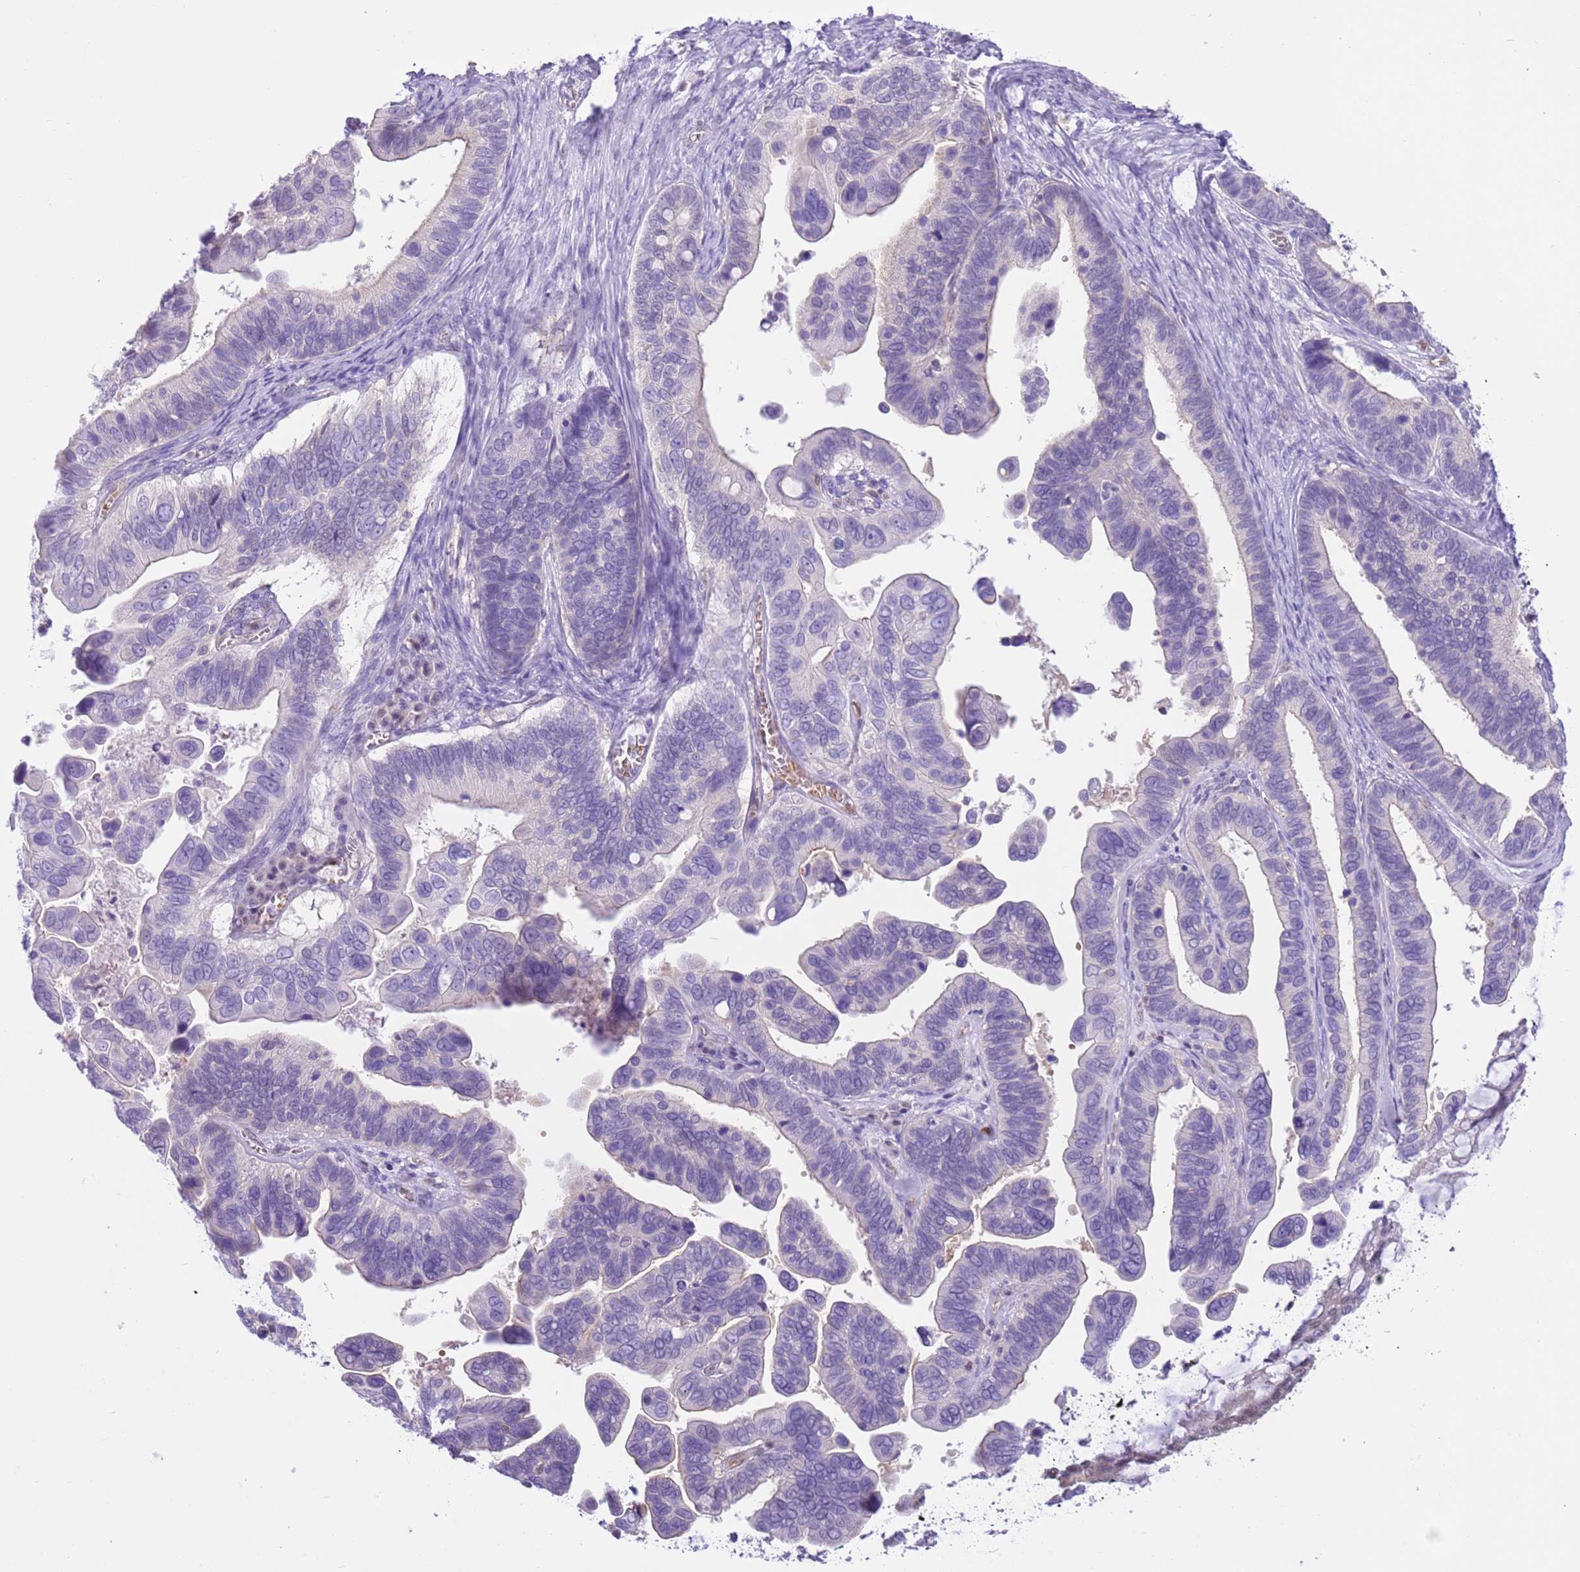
{"staining": {"intensity": "negative", "quantity": "none", "location": "none"}, "tissue": "ovarian cancer", "cell_type": "Tumor cells", "image_type": "cancer", "snomed": [{"axis": "morphology", "description": "Cystadenocarcinoma, serous, NOS"}, {"axis": "topography", "description": "Ovary"}], "caption": "Immunohistochemical staining of ovarian cancer (serous cystadenocarcinoma) exhibits no significant expression in tumor cells. The staining is performed using DAB brown chromogen with nuclei counter-stained in using hematoxylin.", "gene": "DDI2", "patient": {"sex": "female", "age": 56}}